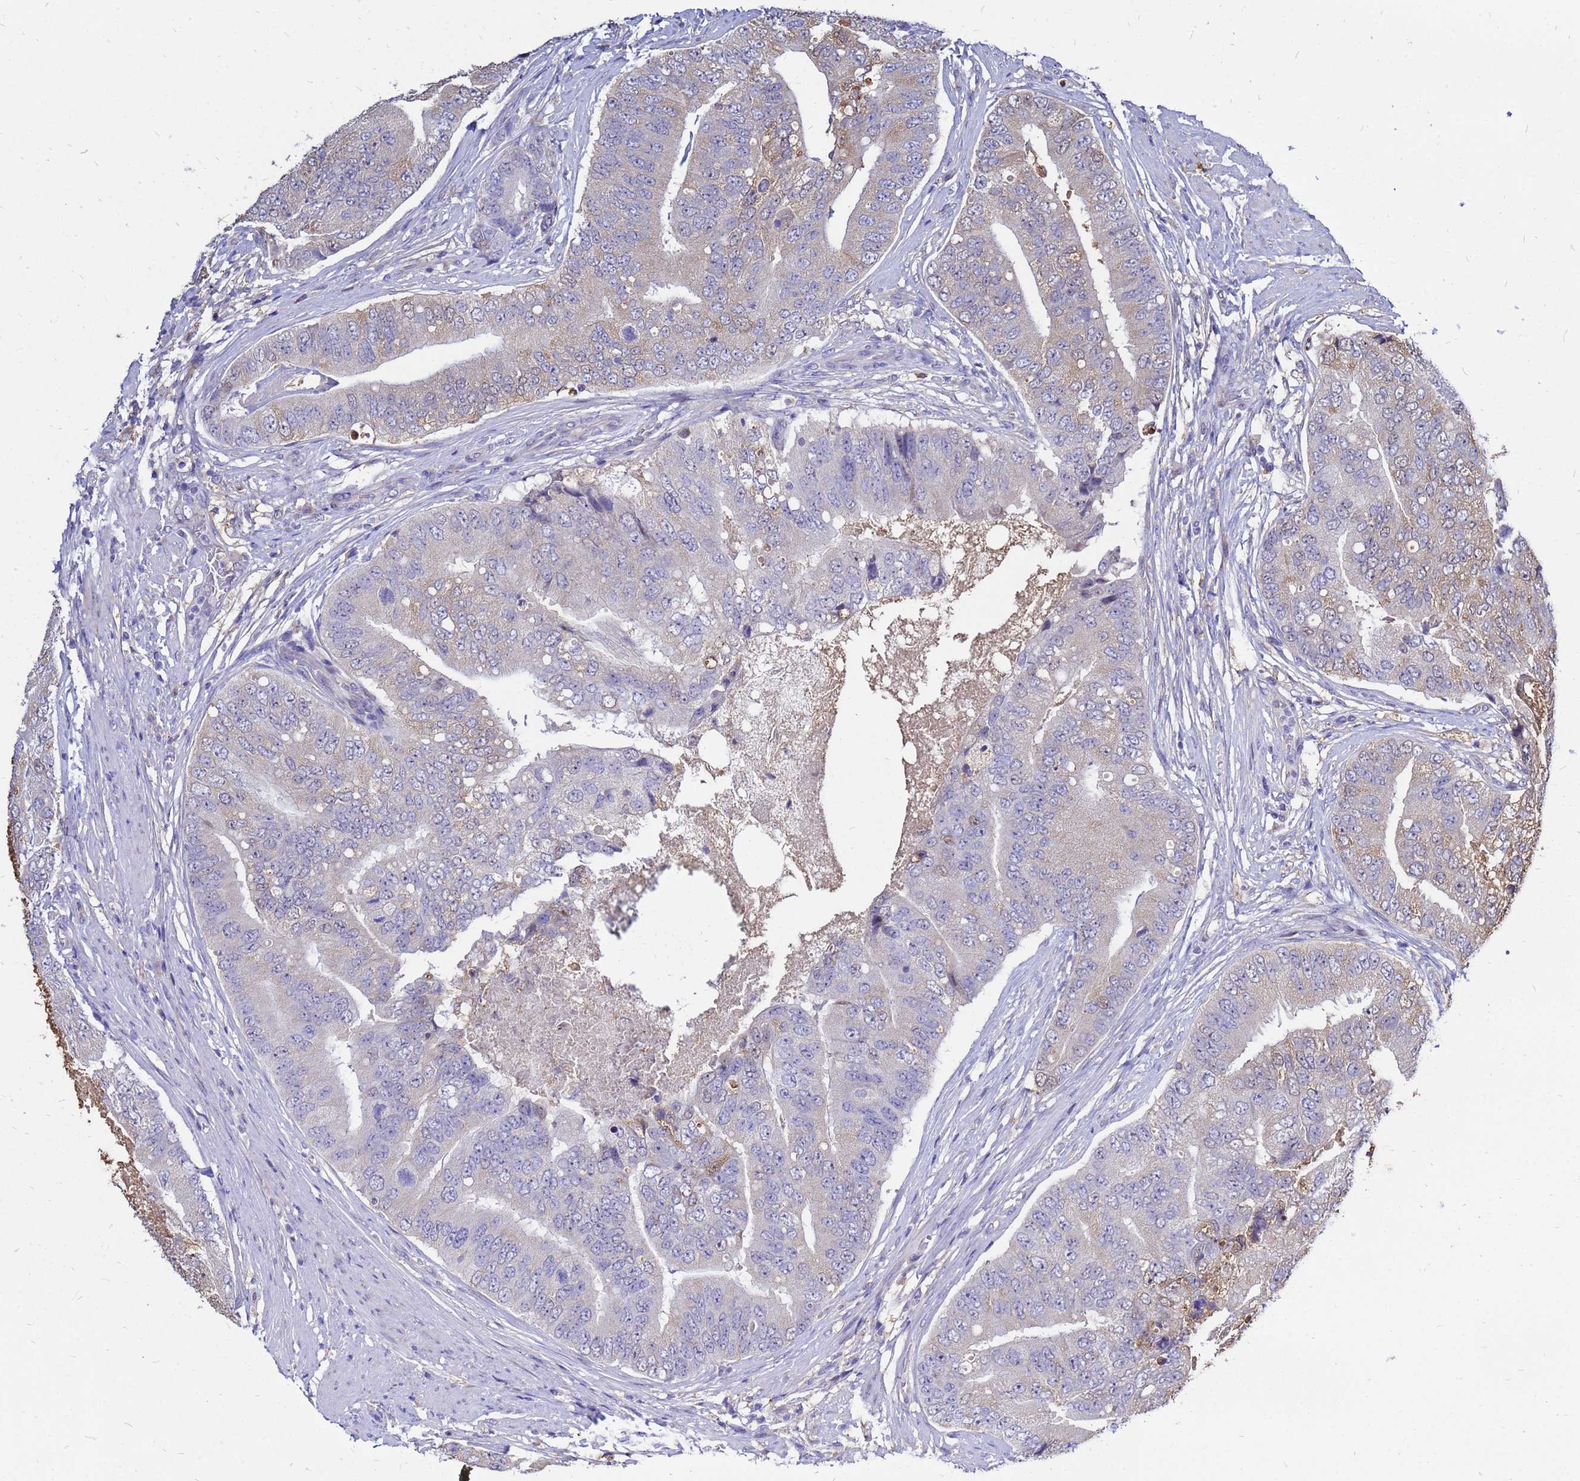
{"staining": {"intensity": "weak", "quantity": "<25%", "location": "cytoplasmic/membranous"}, "tissue": "prostate cancer", "cell_type": "Tumor cells", "image_type": "cancer", "snomed": [{"axis": "morphology", "description": "Adenocarcinoma, High grade"}, {"axis": "topography", "description": "Prostate"}], "caption": "Adenocarcinoma (high-grade) (prostate) was stained to show a protein in brown. There is no significant expression in tumor cells.", "gene": "MOB2", "patient": {"sex": "male", "age": 70}}